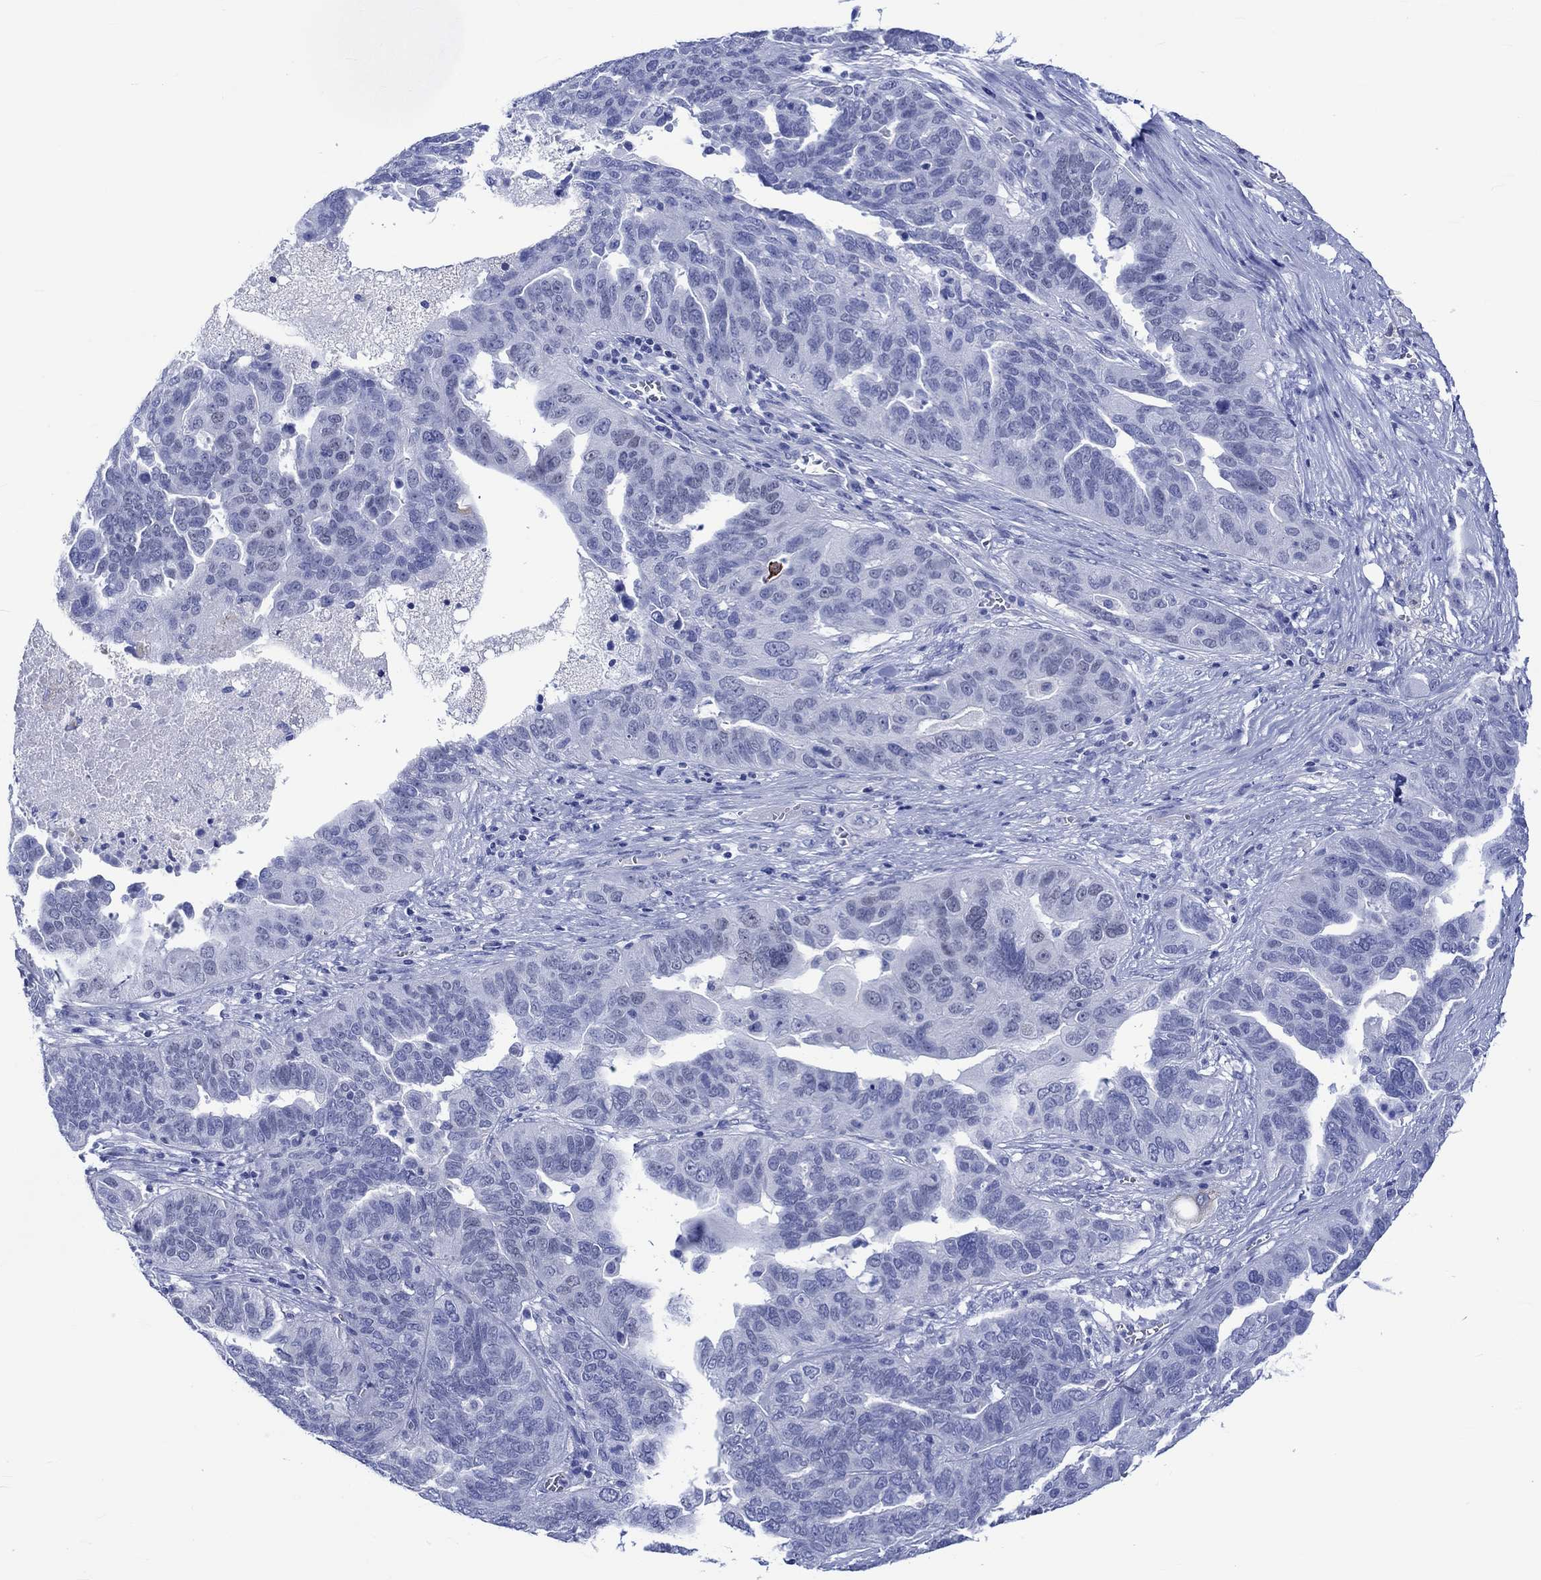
{"staining": {"intensity": "negative", "quantity": "none", "location": "none"}, "tissue": "ovarian cancer", "cell_type": "Tumor cells", "image_type": "cancer", "snomed": [{"axis": "morphology", "description": "Carcinoma, endometroid"}, {"axis": "topography", "description": "Soft tissue"}, {"axis": "topography", "description": "Ovary"}], "caption": "Tumor cells are negative for brown protein staining in ovarian cancer. The staining is performed using DAB (3,3'-diaminobenzidine) brown chromogen with nuclei counter-stained in using hematoxylin.", "gene": "KLHL33", "patient": {"sex": "female", "age": 52}}